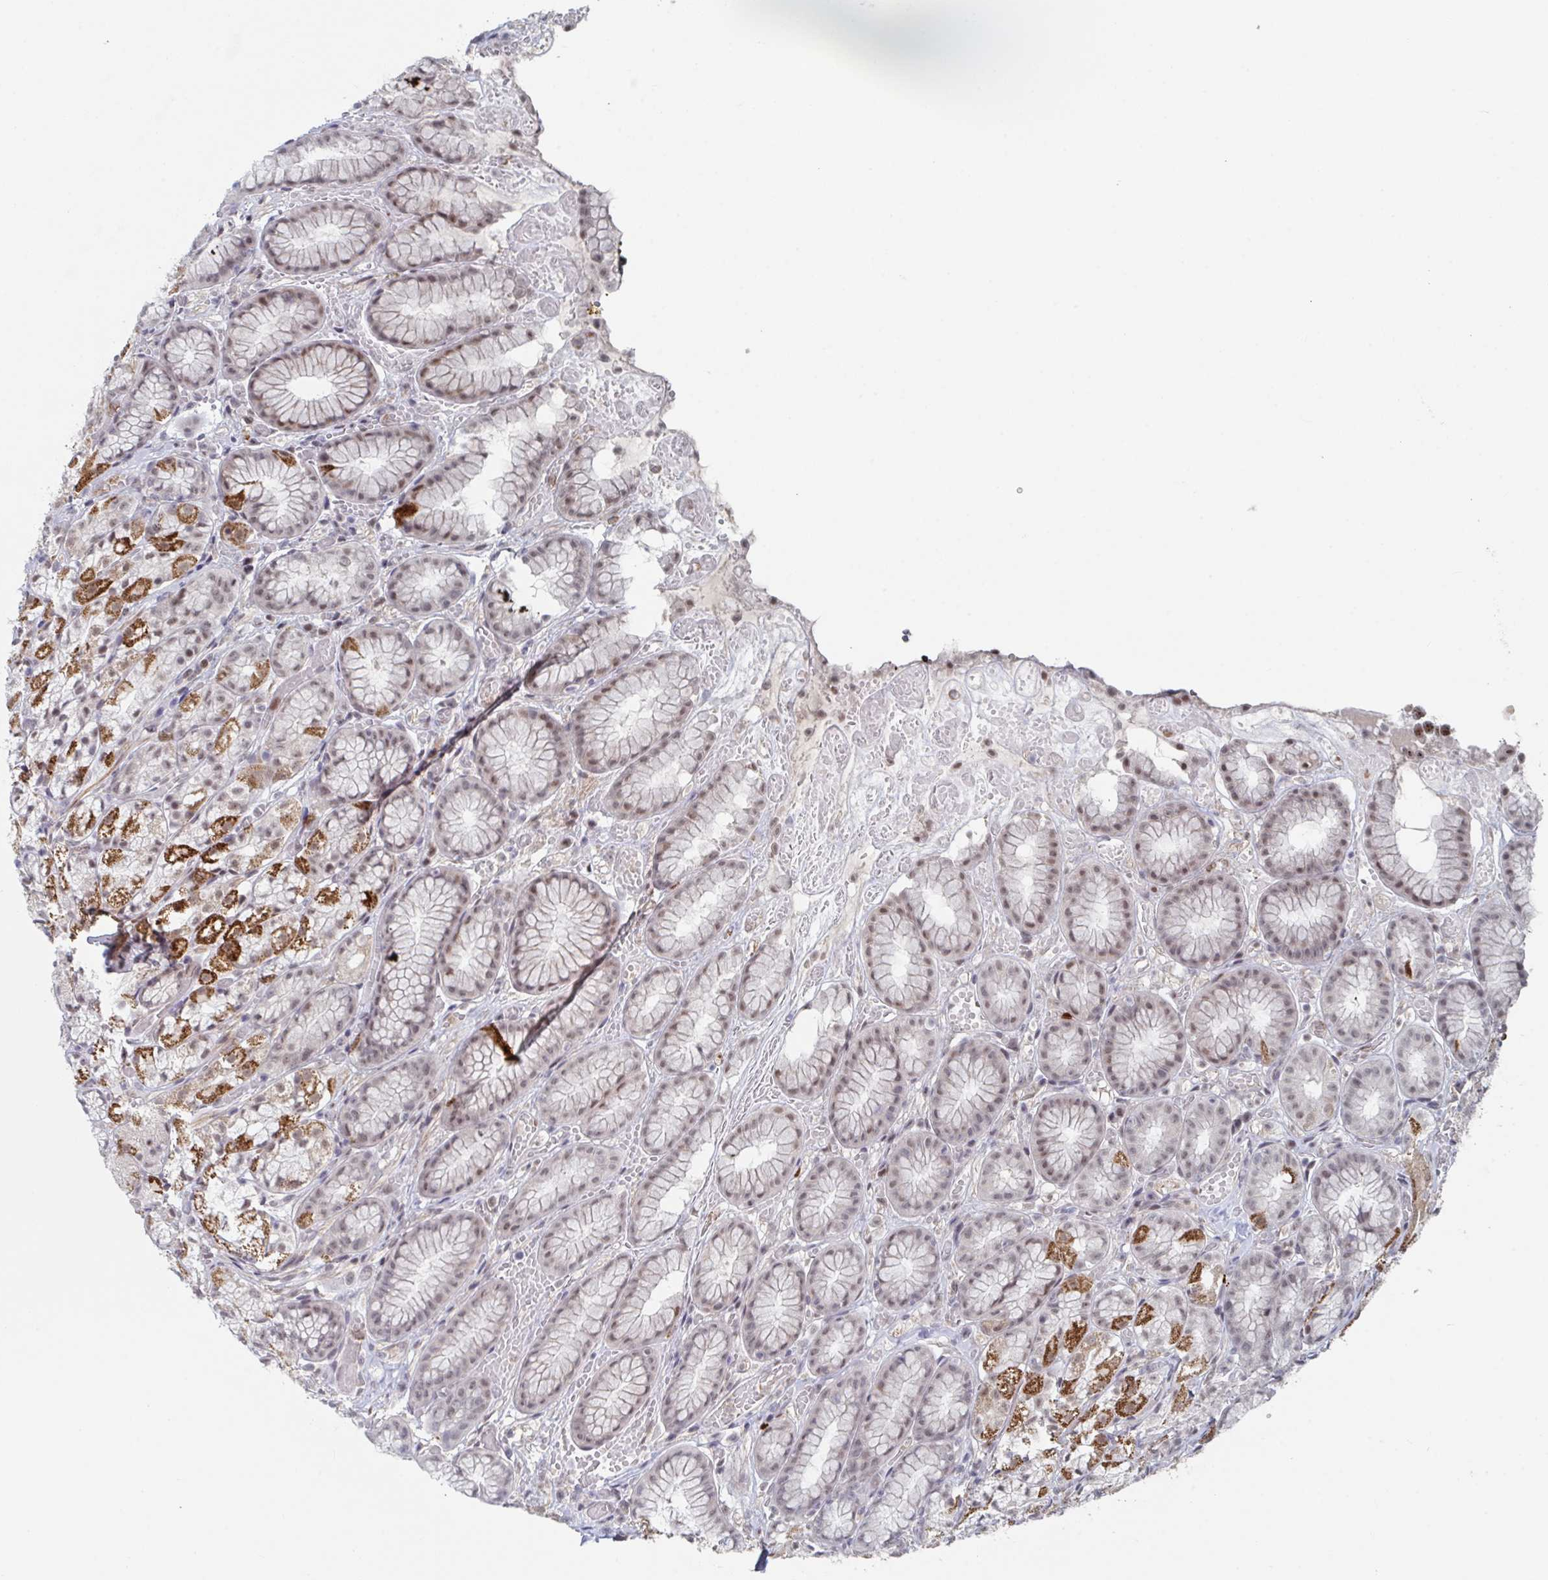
{"staining": {"intensity": "strong", "quantity": "25%-75%", "location": "cytoplasmic/membranous,nuclear"}, "tissue": "stomach", "cell_type": "Glandular cells", "image_type": "normal", "snomed": [{"axis": "morphology", "description": "Normal tissue, NOS"}, {"axis": "topography", "description": "Smooth muscle"}, {"axis": "topography", "description": "Stomach"}], "caption": "DAB immunohistochemical staining of unremarkable stomach exhibits strong cytoplasmic/membranous,nuclear protein expression in approximately 25%-75% of glandular cells. (Brightfield microscopy of DAB IHC at high magnification).", "gene": "RNF212", "patient": {"sex": "male", "age": 70}}